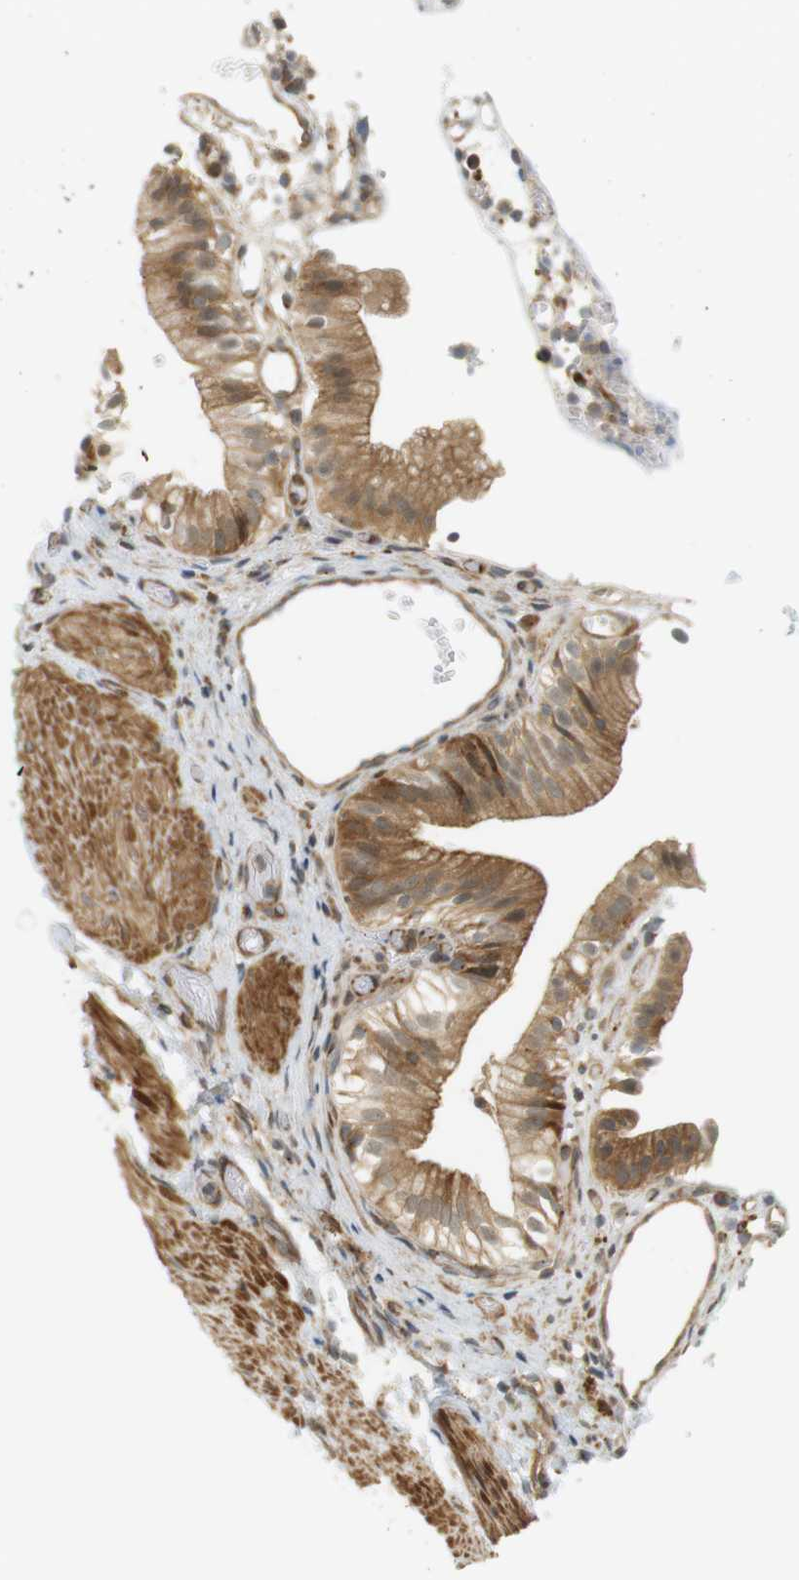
{"staining": {"intensity": "moderate", "quantity": ">75%", "location": "cytoplasmic/membranous"}, "tissue": "gallbladder", "cell_type": "Glandular cells", "image_type": "normal", "snomed": [{"axis": "morphology", "description": "Normal tissue, NOS"}, {"axis": "topography", "description": "Gallbladder"}], "caption": "A high-resolution micrograph shows immunohistochemistry (IHC) staining of benign gallbladder, which reveals moderate cytoplasmic/membranous expression in approximately >75% of glandular cells.", "gene": "PA2G4", "patient": {"sex": "male", "age": 65}}